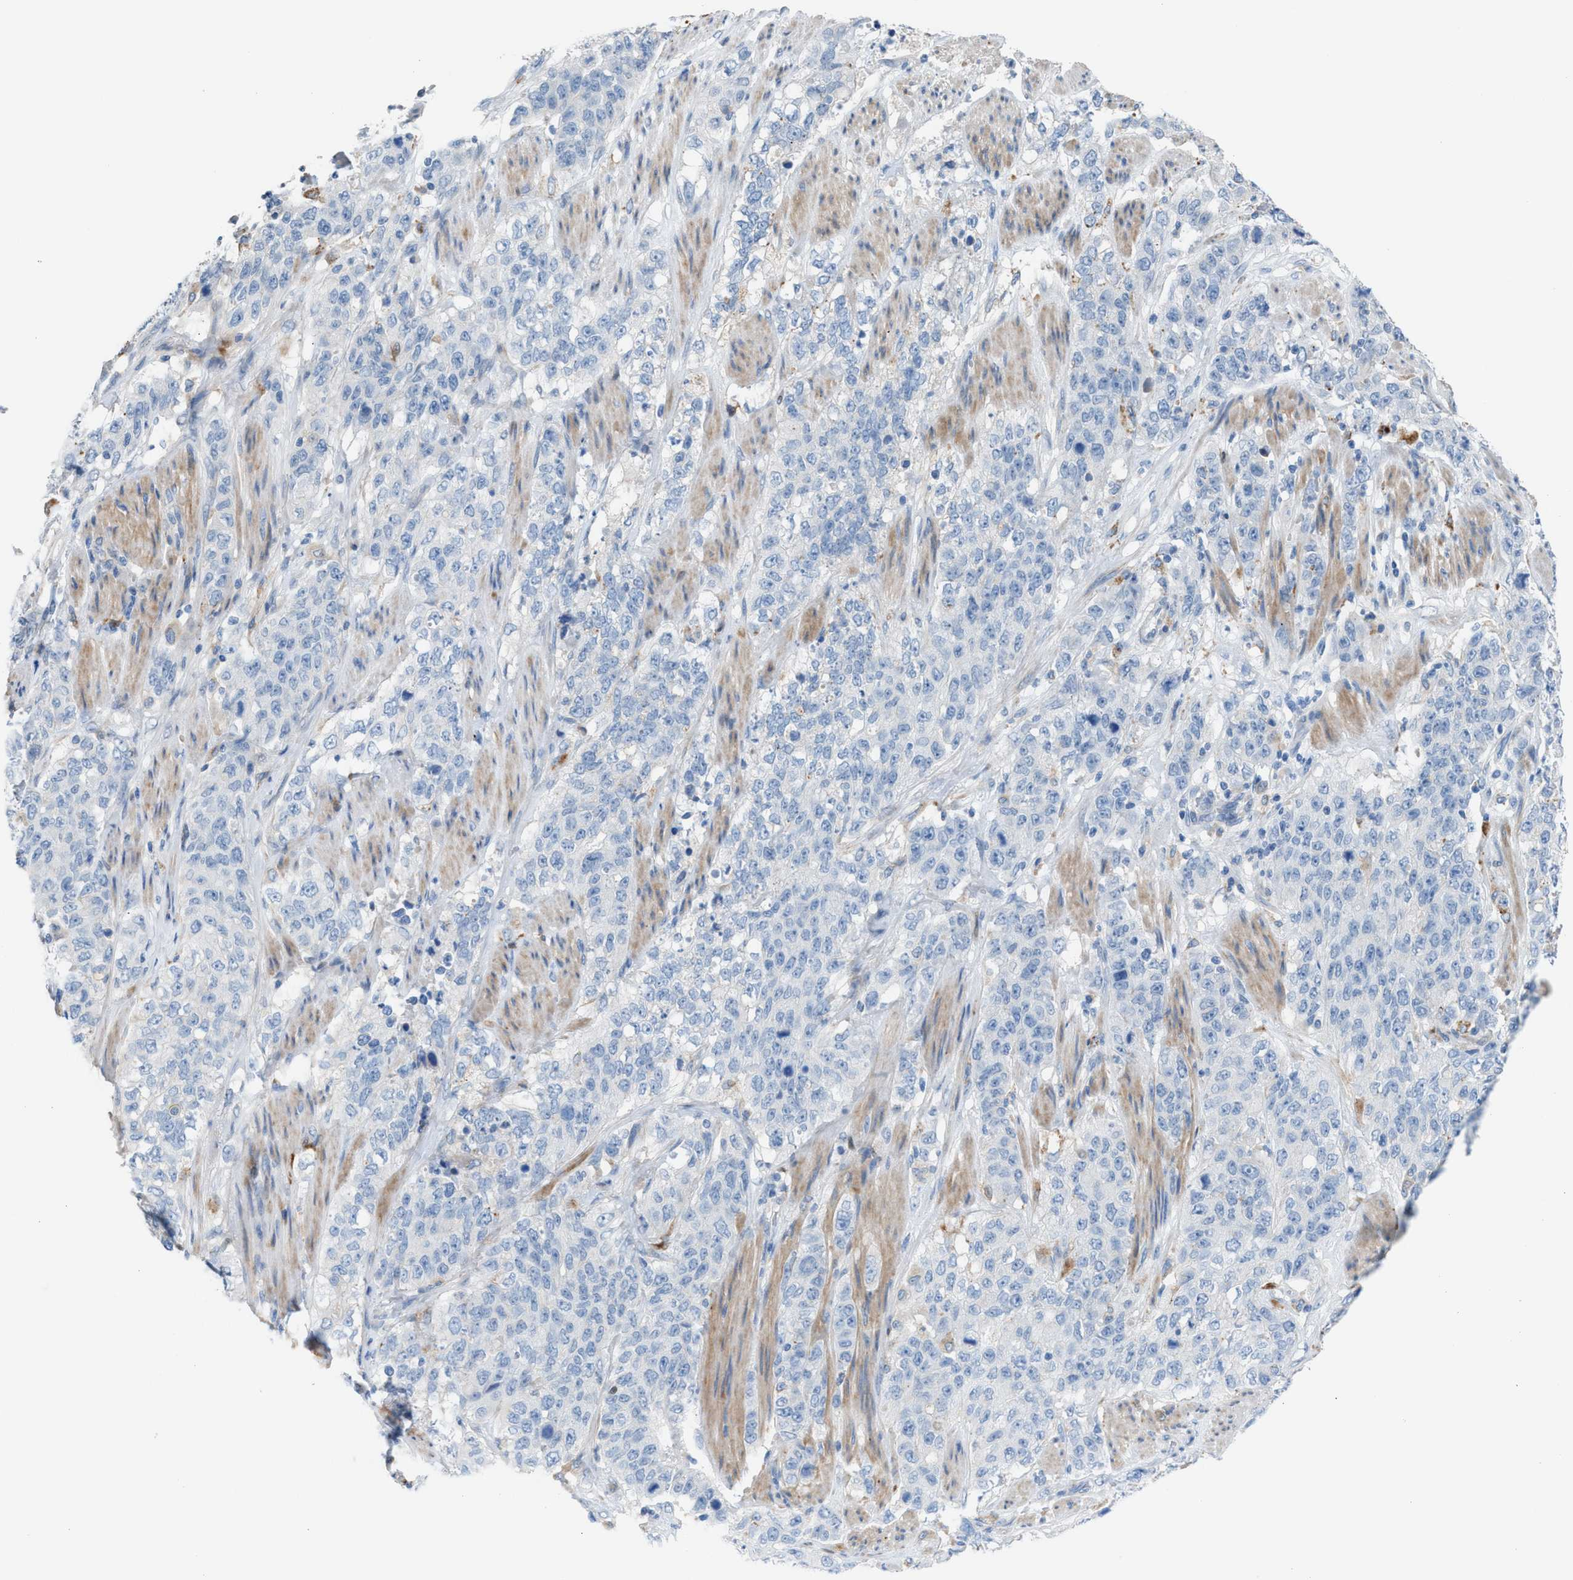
{"staining": {"intensity": "negative", "quantity": "none", "location": "none"}, "tissue": "stomach cancer", "cell_type": "Tumor cells", "image_type": "cancer", "snomed": [{"axis": "morphology", "description": "Adenocarcinoma, NOS"}, {"axis": "topography", "description": "Stomach"}], "caption": "Immunohistochemistry (IHC) photomicrograph of human stomach cancer stained for a protein (brown), which demonstrates no expression in tumor cells.", "gene": "ASPA", "patient": {"sex": "male", "age": 48}}